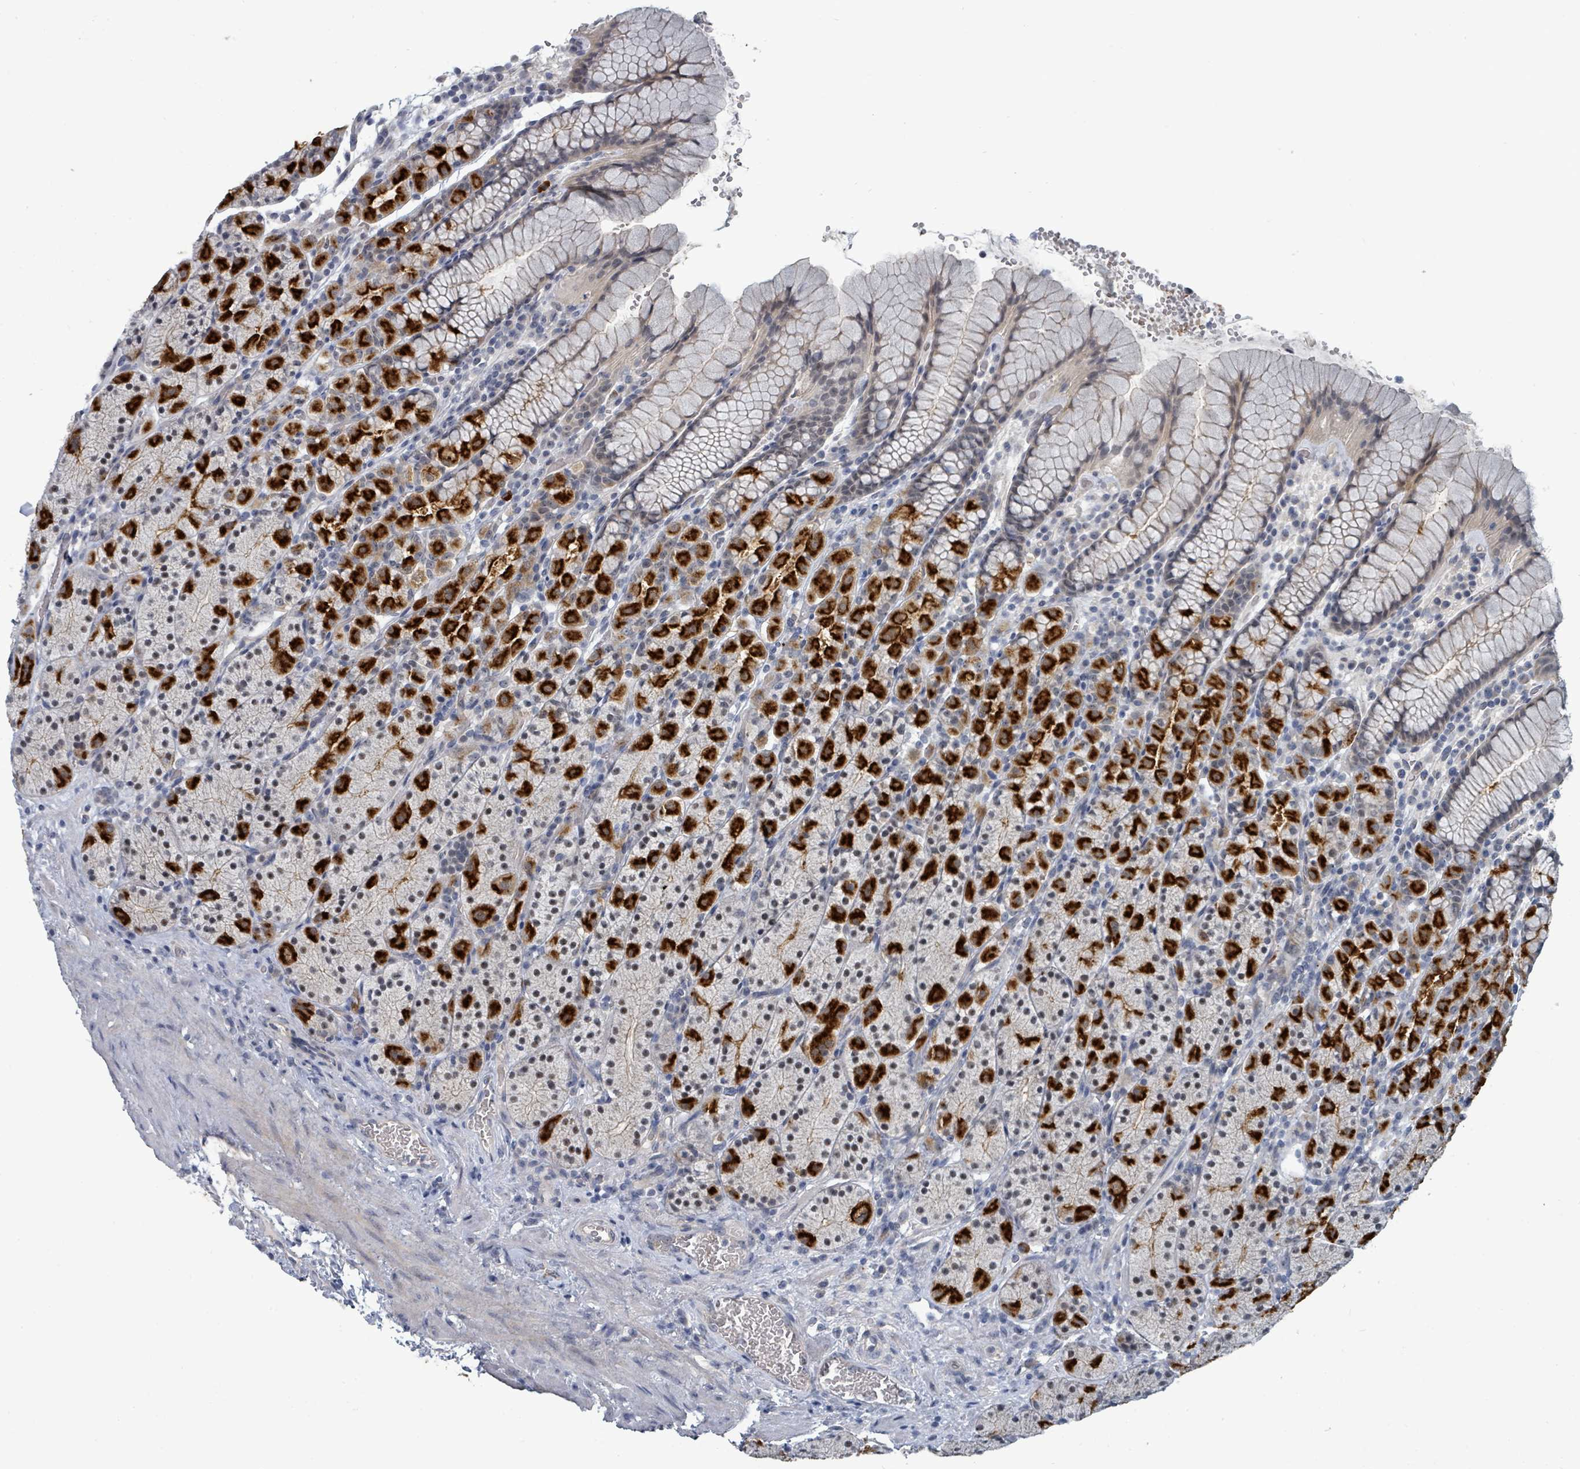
{"staining": {"intensity": "strong", "quantity": "25%-75%", "location": "cytoplasmic/membranous"}, "tissue": "stomach", "cell_type": "Glandular cells", "image_type": "normal", "snomed": [{"axis": "morphology", "description": "Normal tissue, NOS"}, {"axis": "topography", "description": "Stomach, upper"}, {"axis": "topography", "description": "Stomach"}], "caption": "This histopathology image displays immunohistochemistry (IHC) staining of normal stomach, with high strong cytoplasmic/membranous expression in approximately 25%-75% of glandular cells.", "gene": "TRDMT1", "patient": {"sex": "male", "age": 62}}